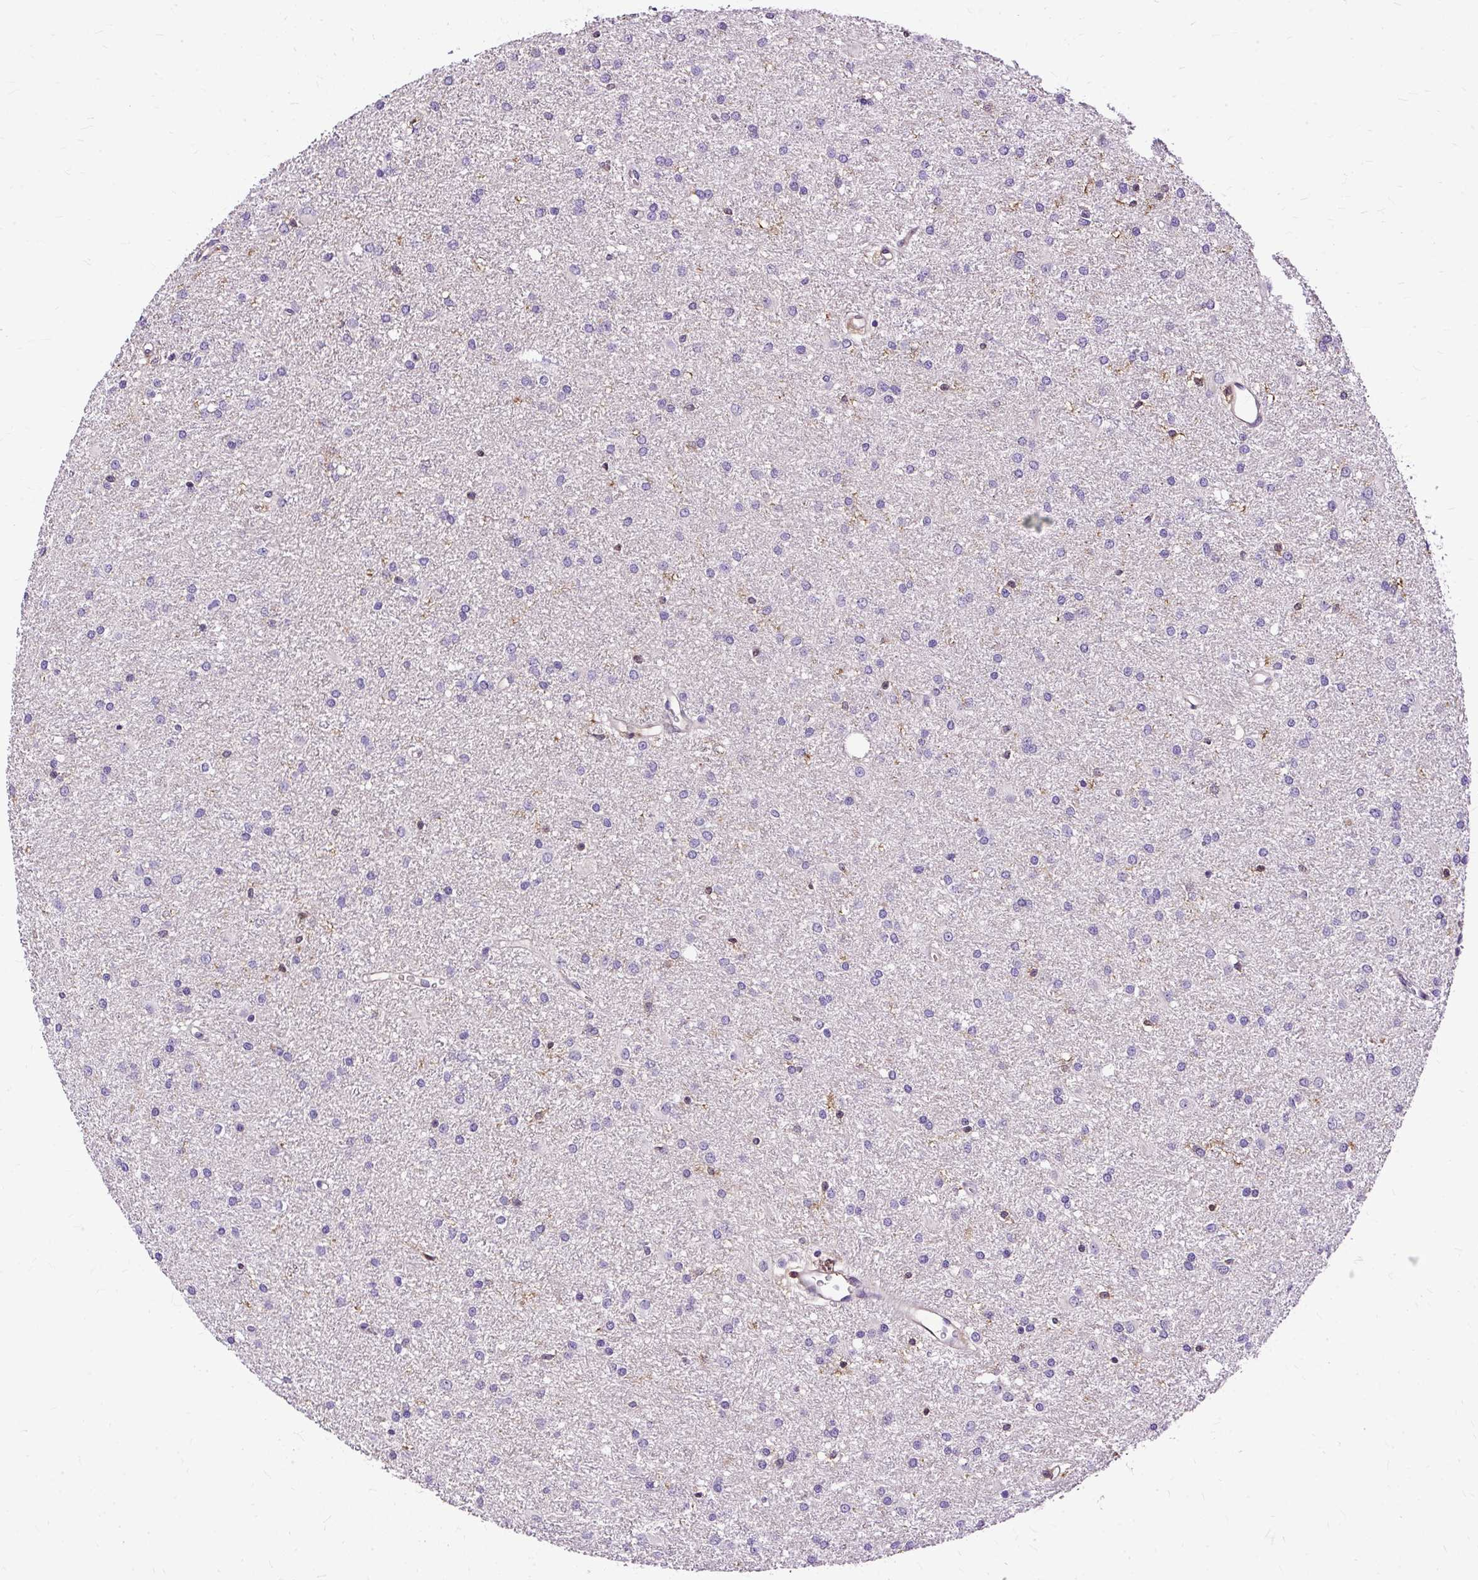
{"staining": {"intensity": "negative", "quantity": "none", "location": "none"}, "tissue": "glioma", "cell_type": "Tumor cells", "image_type": "cancer", "snomed": [{"axis": "morphology", "description": "Glioma, malignant, High grade"}, {"axis": "topography", "description": "Brain"}], "caption": "High-grade glioma (malignant) stained for a protein using IHC displays no staining tumor cells.", "gene": "TWF2", "patient": {"sex": "female", "age": 50}}